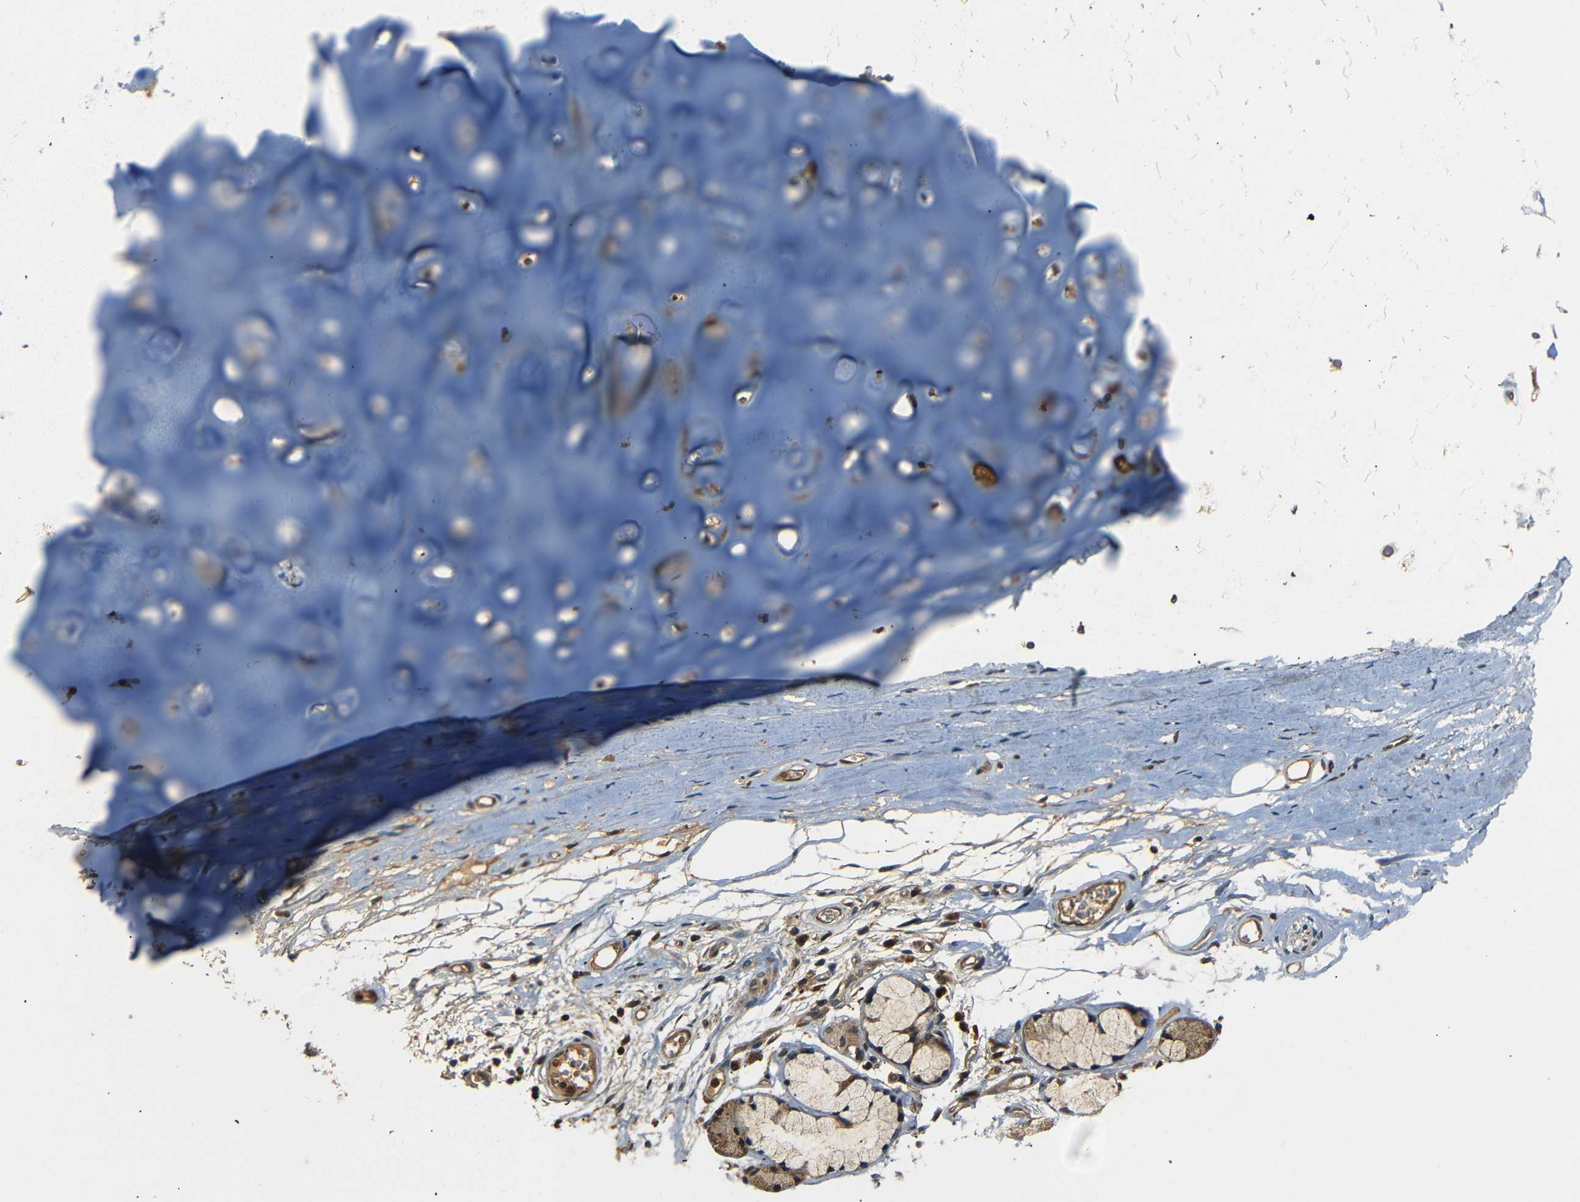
{"staining": {"intensity": "moderate", "quantity": "25%-75%", "location": "cytoplasmic/membranous"}, "tissue": "adipose tissue", "cell_type": "Adipocytes", "image_type": "normal", "snomed": [{"axis": "morphology", "description": "Normal tissue, NOS"}, {"axis": "topography", "description": "Cartilage tissue"}, {"axis": "topography", "description": "Bronchus"}], "caption": "Adipose tissue stained with DAB IHC exhibits medium levels of moderate cytoplasmic/membranous expression in approximately 25%-75% of adipocytes. (DAB (3,3'-diaminobenzidine) = brown stain, brightfield microscopy at high magnification).", "gene": "TANK", "patient": {"sex": "female", "age": 73}}